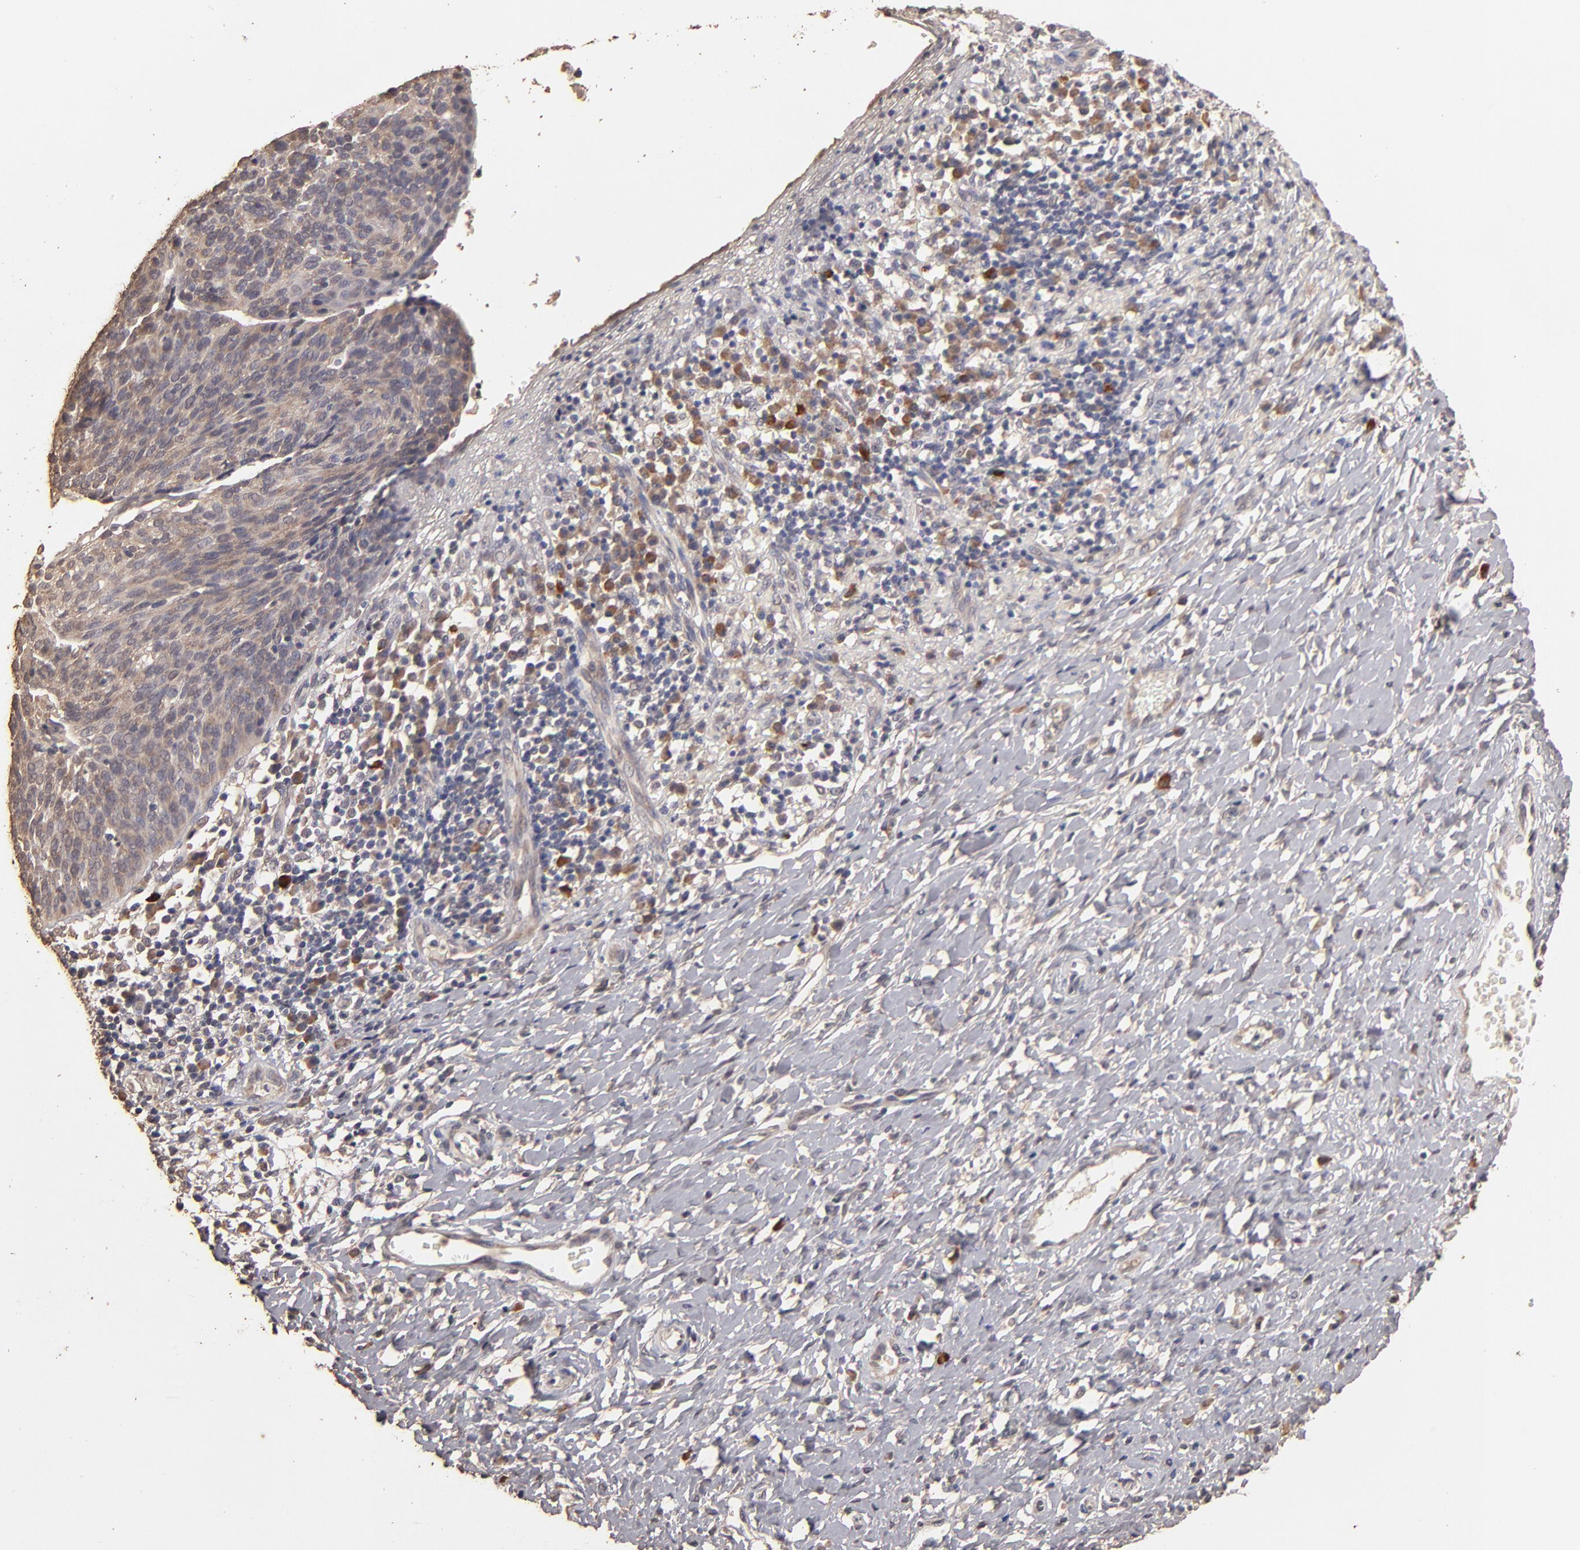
{"staining": {"intensity": "moderate", "quantity": ">75%", "location": "cytoplasmic/membranous"}, "tissue": "cervical cancer", "cell_type": "Tumor cells", "image_type": "cancer", "snomed": [{"axis": "morphology", "description": "Normal tissue, NOS"}, {"axis": "morphology", "description": "Squamous cell carcinoma, NOS"}, {"axis": "topography", "description": "Cervix"}], "caption": "IHC staining of squamous cell carcinoma (cervical), which demonstrates medium levels of moderate cytoplasmic/membranous positivity in about >75% of tumor cells indicating moderate cytoplasmic/membranous protein staining. The staining was performed using DAB (3,3'-diaminobenzidine) (brown) for protein detection and nuclei were counterstained in hematoxylin (blue).", "gene": "OPHN1", "patient": {"sex": "female", "age": 39}}